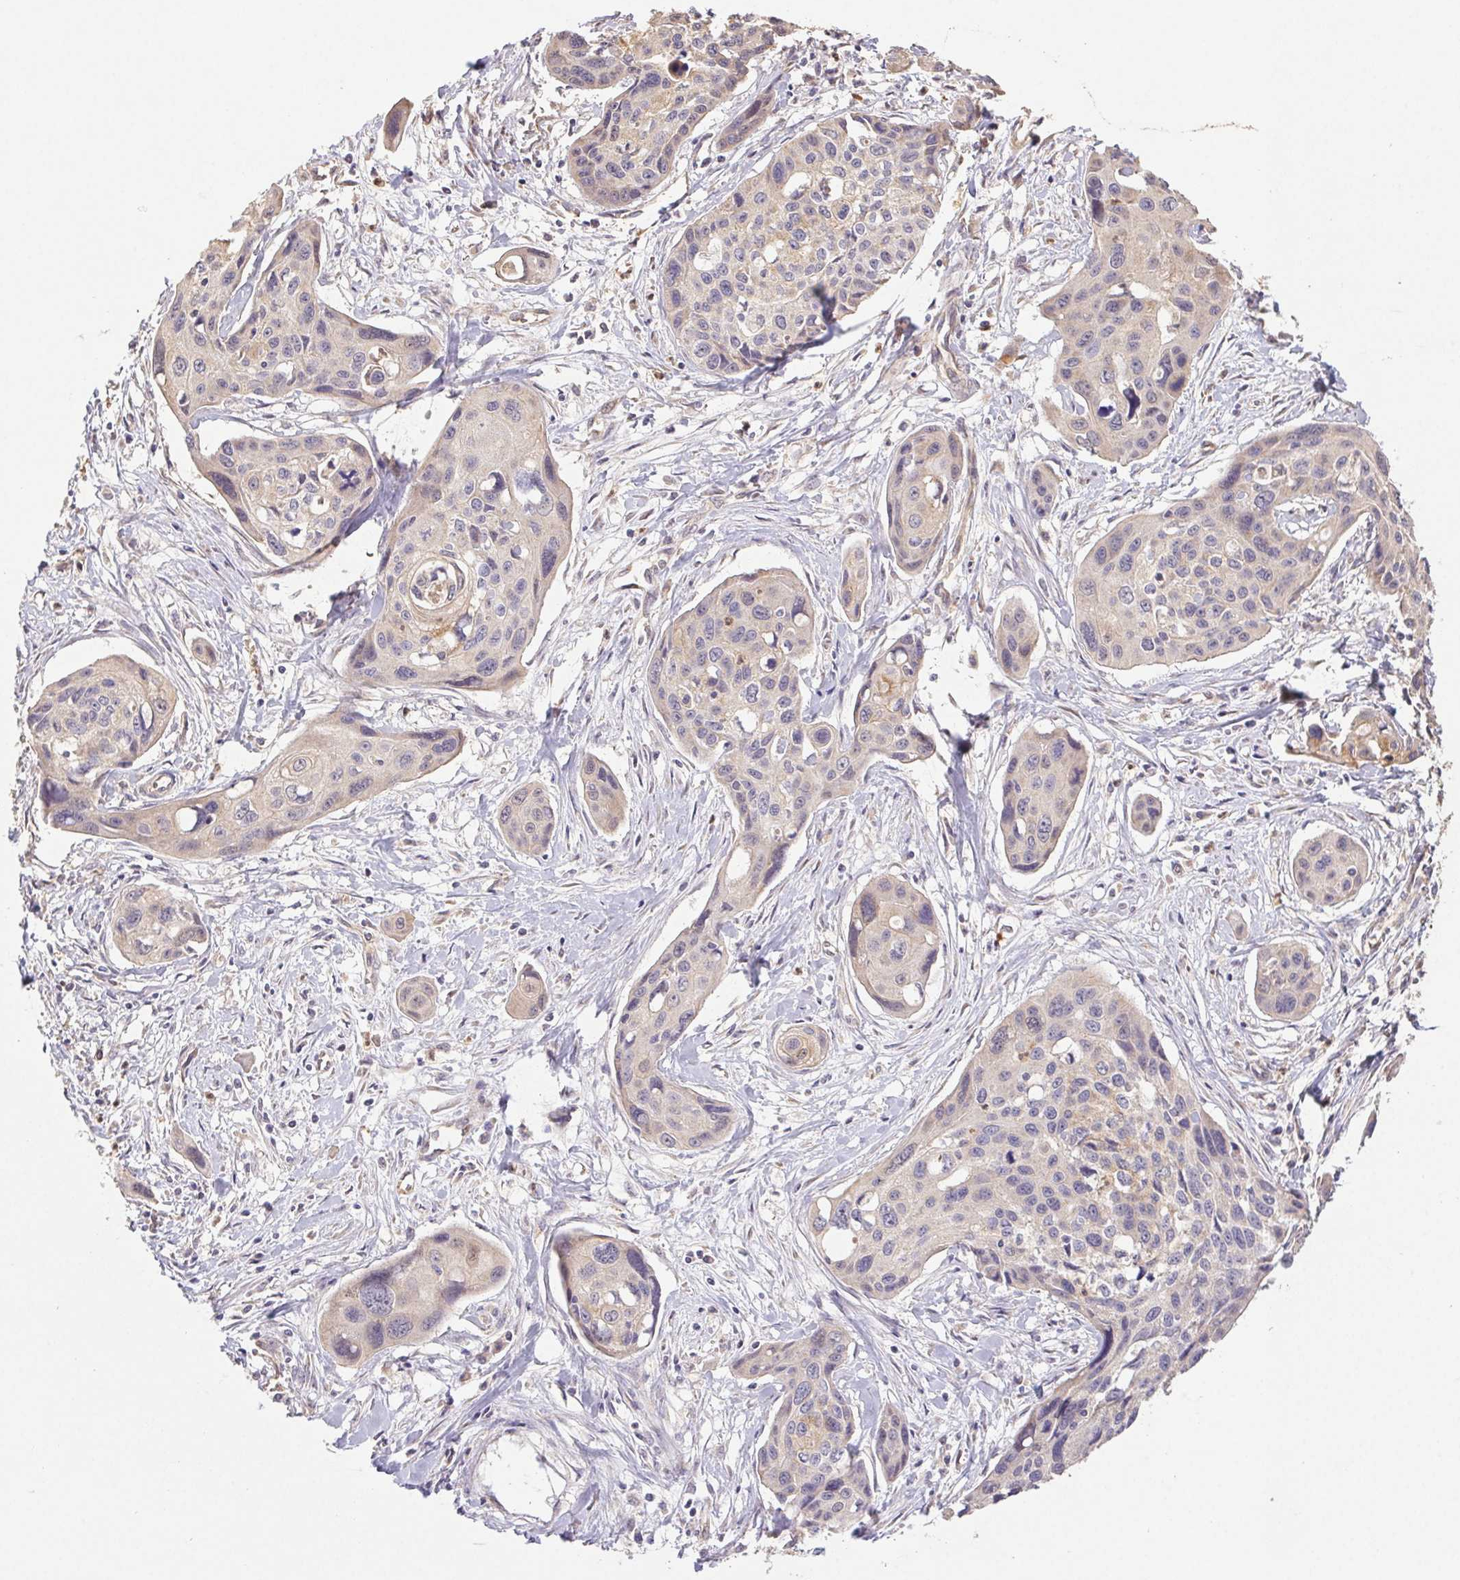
{"staining": {"intensity": "negative", "quantity": "none", "location": "none"}, "tissue": "cervical cancer", "cell_type": "Tumor cells", "image_type": "cancer", "snomed": [{"axis": "morphology", "description": "Squamous cell carcinoma, NOS"}, {"axis": "topography", "description": "Cervix"}], "caption": "This is an immunohistochemistry (IHC) micrograph of cervical cancer. There is no positivity in tumor cells.", "gene": "RAB11A", "patient": {"sex": "female", "age": 31}}